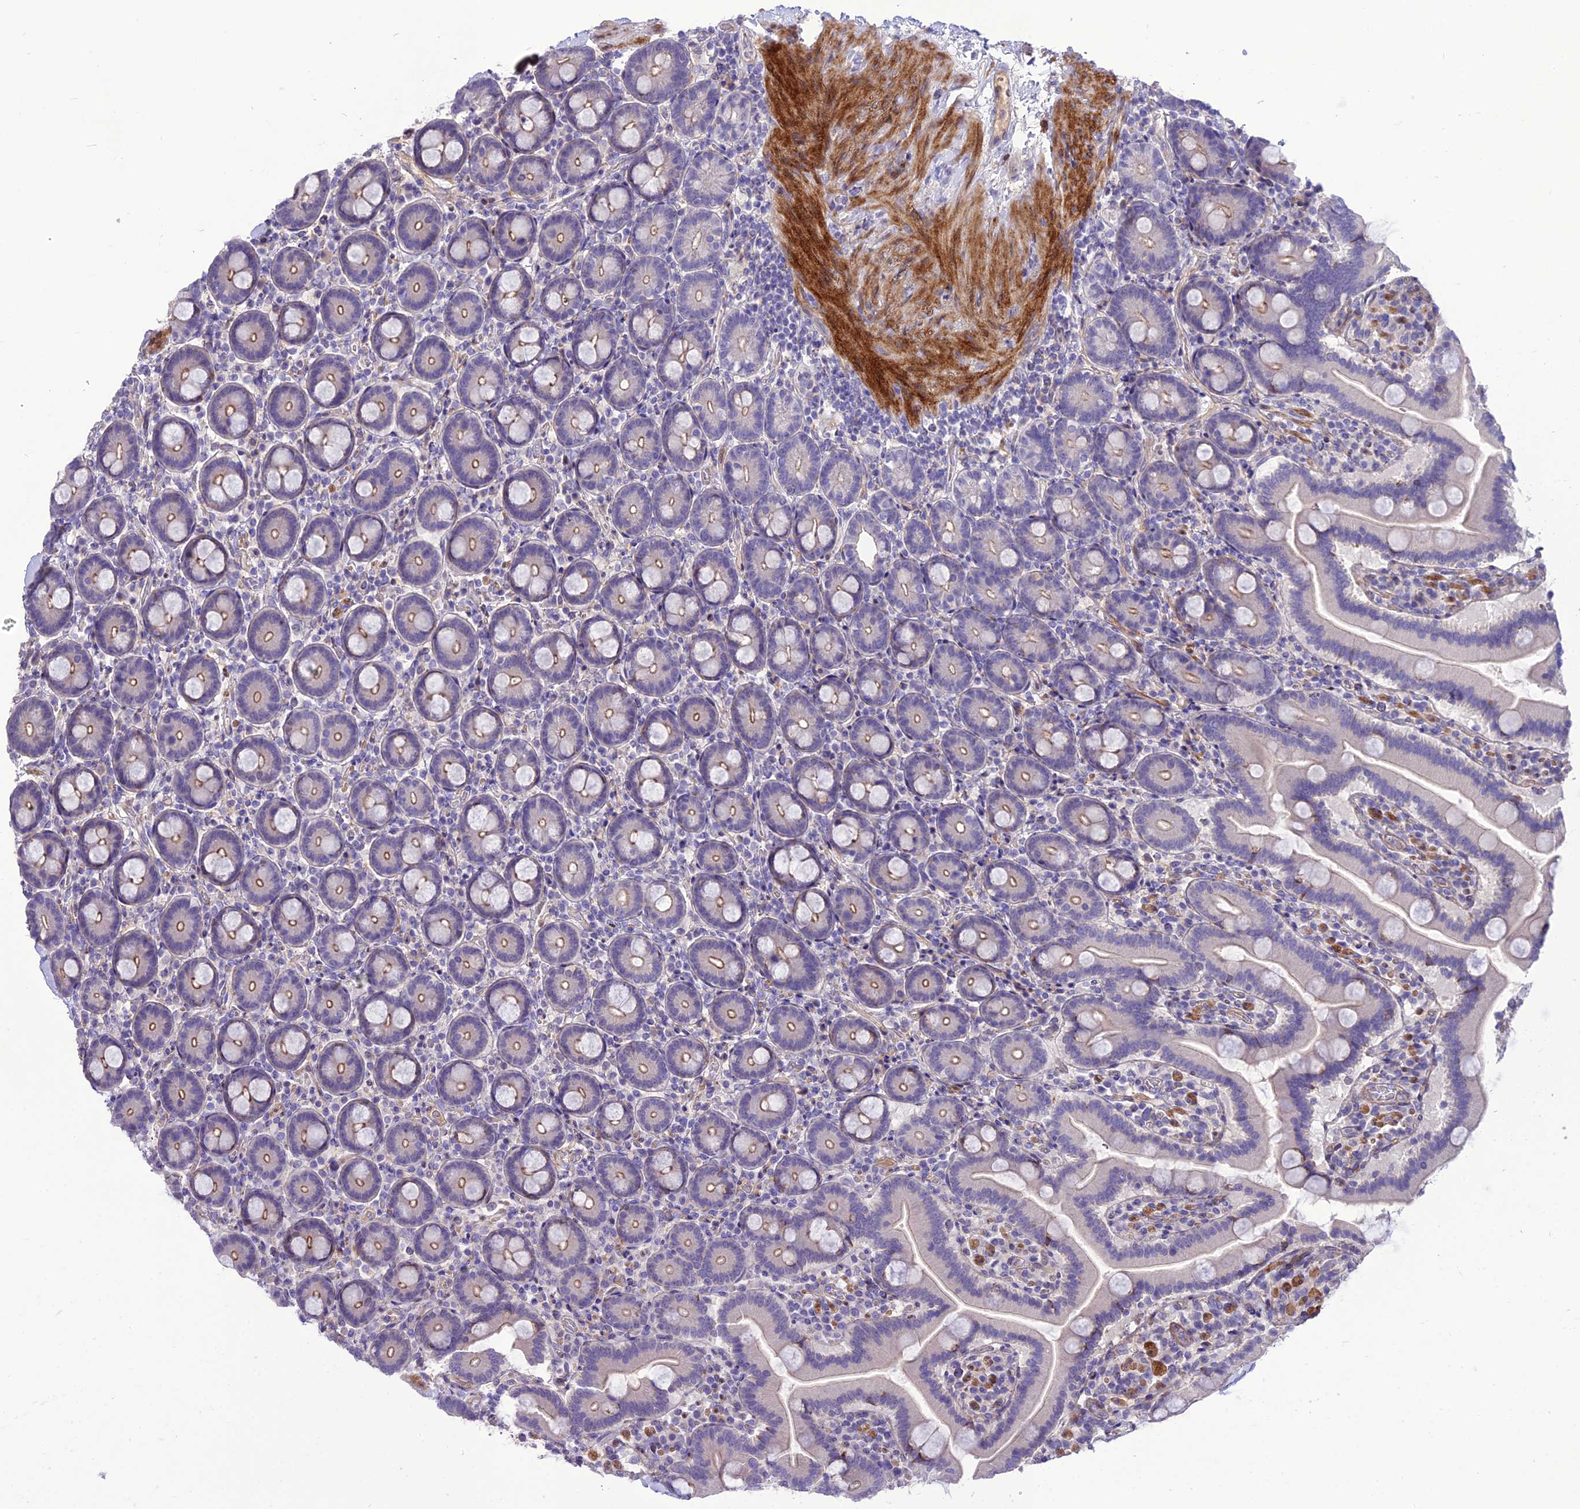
{"staining": {"intensity": "moderate", "quantity": "<25%", "location": "cytoplasmic/membranous"}, "tissue": "duodenum", "cell_type": "Glandular cells", "image_type": "normal", "snomed": [{"axis": "morphology", "description": "Normal tissue, NOS"}, {"axis": "topography", "description": "Duodenum"}], "caption": "High-power microscopy captured an immunohistochemistry photomicrograph of normal duodenum, revealing moderate cytoplasmic/membranous staining in about <25% of glandular cells. The protein of interest is stained brown, and the nuclei are stained in blue (DAB (3,3'-diaminobenzidine) IHC with brightfield microscopy, high magnification).", "gene": "TEKT3", "patient": {"sex": "male", "age": 55}}